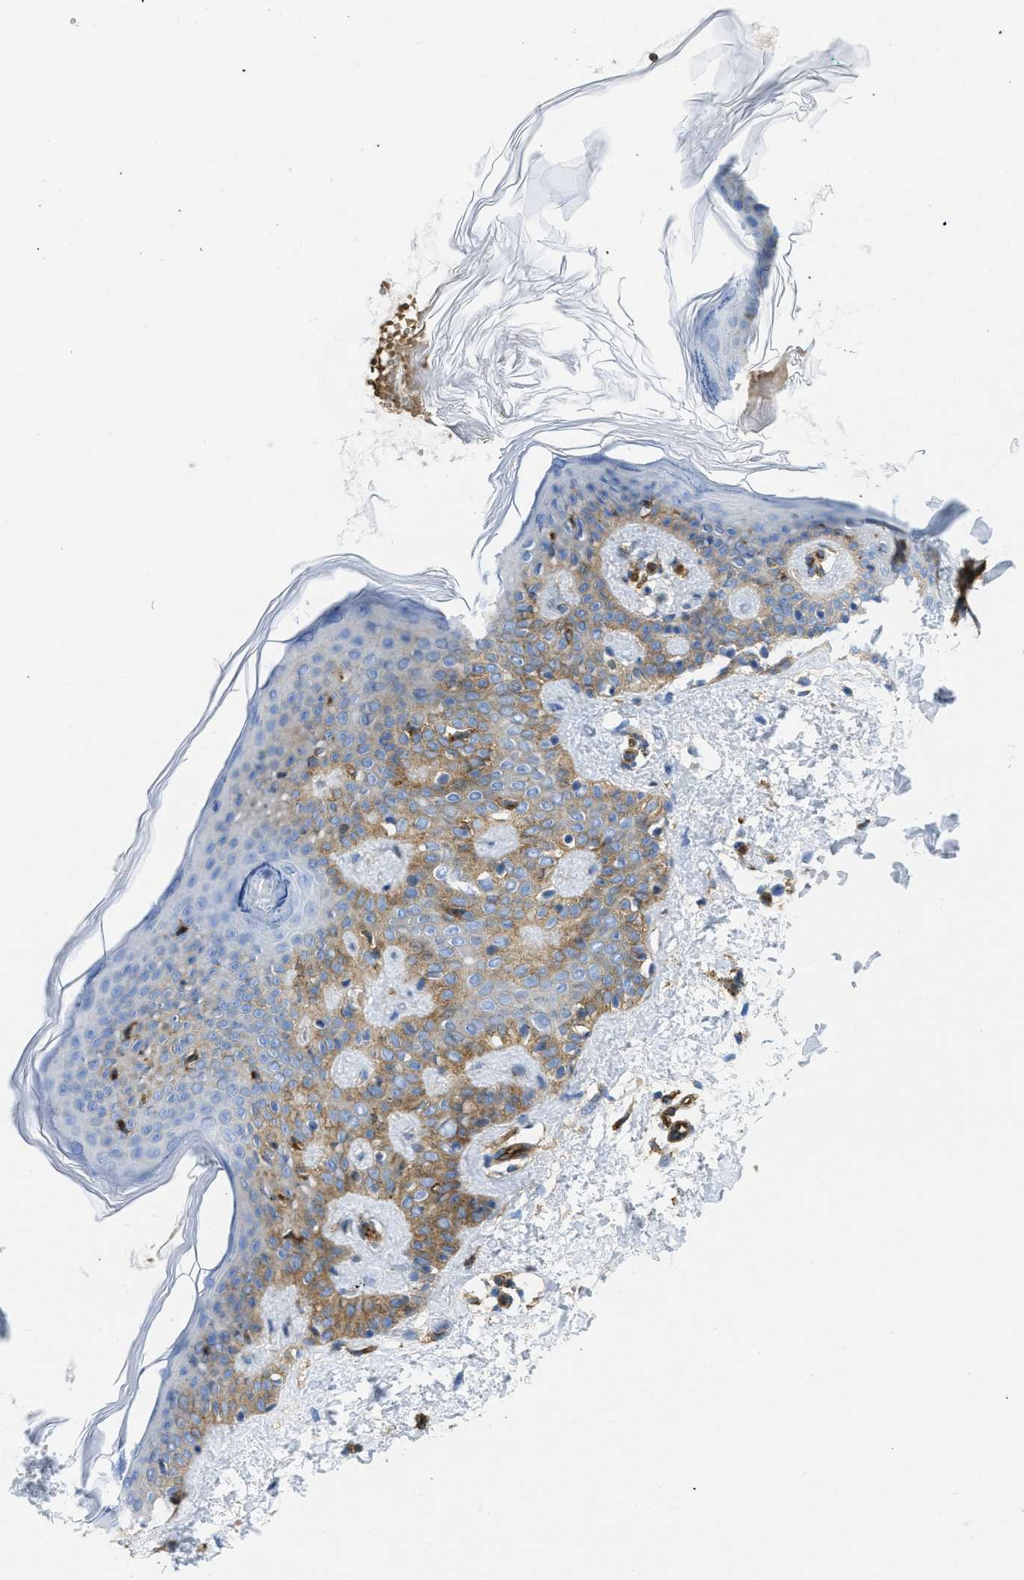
{"staining": {"intensity": "moderate", "quantity": ">75%", "location": "cytoplasmic/membranous"}, "tissue": "skin", "cell_type": "Fibroblasts", "image_type": "normal", "snomed": [{"axis": "morphology", "description": "Normal tissue, NOS"}, {"axis": "topography", "description": "Skin"}], "caption": "Human skin stained for a protein (brown) displays moderate cytoplasmic/membranous positive staining in about >75% of fibroblasts.", "gene": "HIP1", "patient": {"sex": "male", "age": 30}}